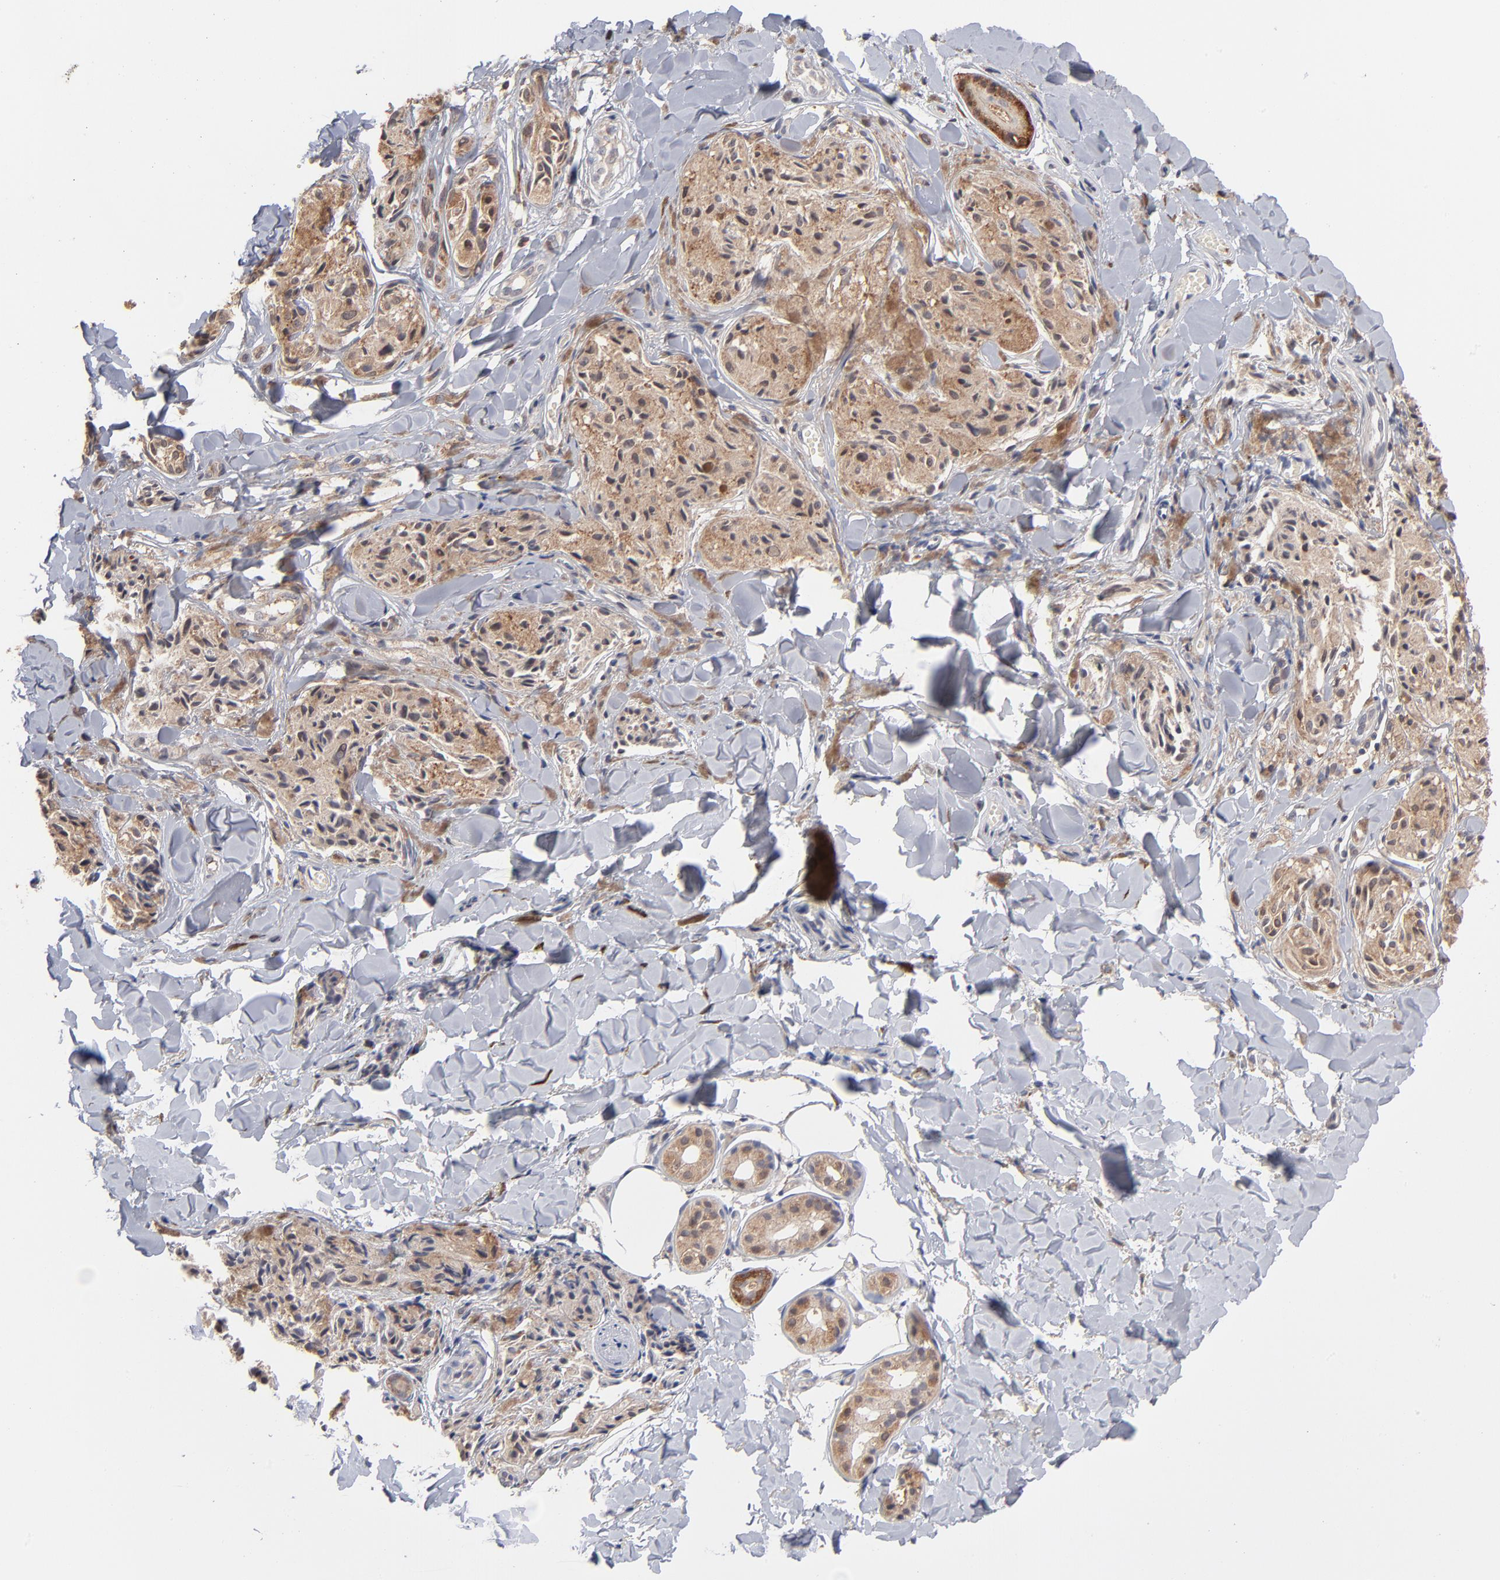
{"staining": {"intensity": "moderate", "quantity": ">75%", "location": "cytoplasmic/membranous"}, "tissue": "melanoma", "cell_type": "Tumor cells", "image_type": "cancer", "snomed": [{"axis": "morphology", "description": "Malignant melanoma, Metastatic site"}, {"axis": "topography", "description": "Skin"}], "caption": "This image shows immunohistochemistry (IHC) staining of malignant melanoma (metastatic site), with medium moderate cytoplasmic/membranous expression in approximately >75% of tumor cells.", "gene": "IVNS1ABP", "patient": {"sex": "female", "age": 66}}